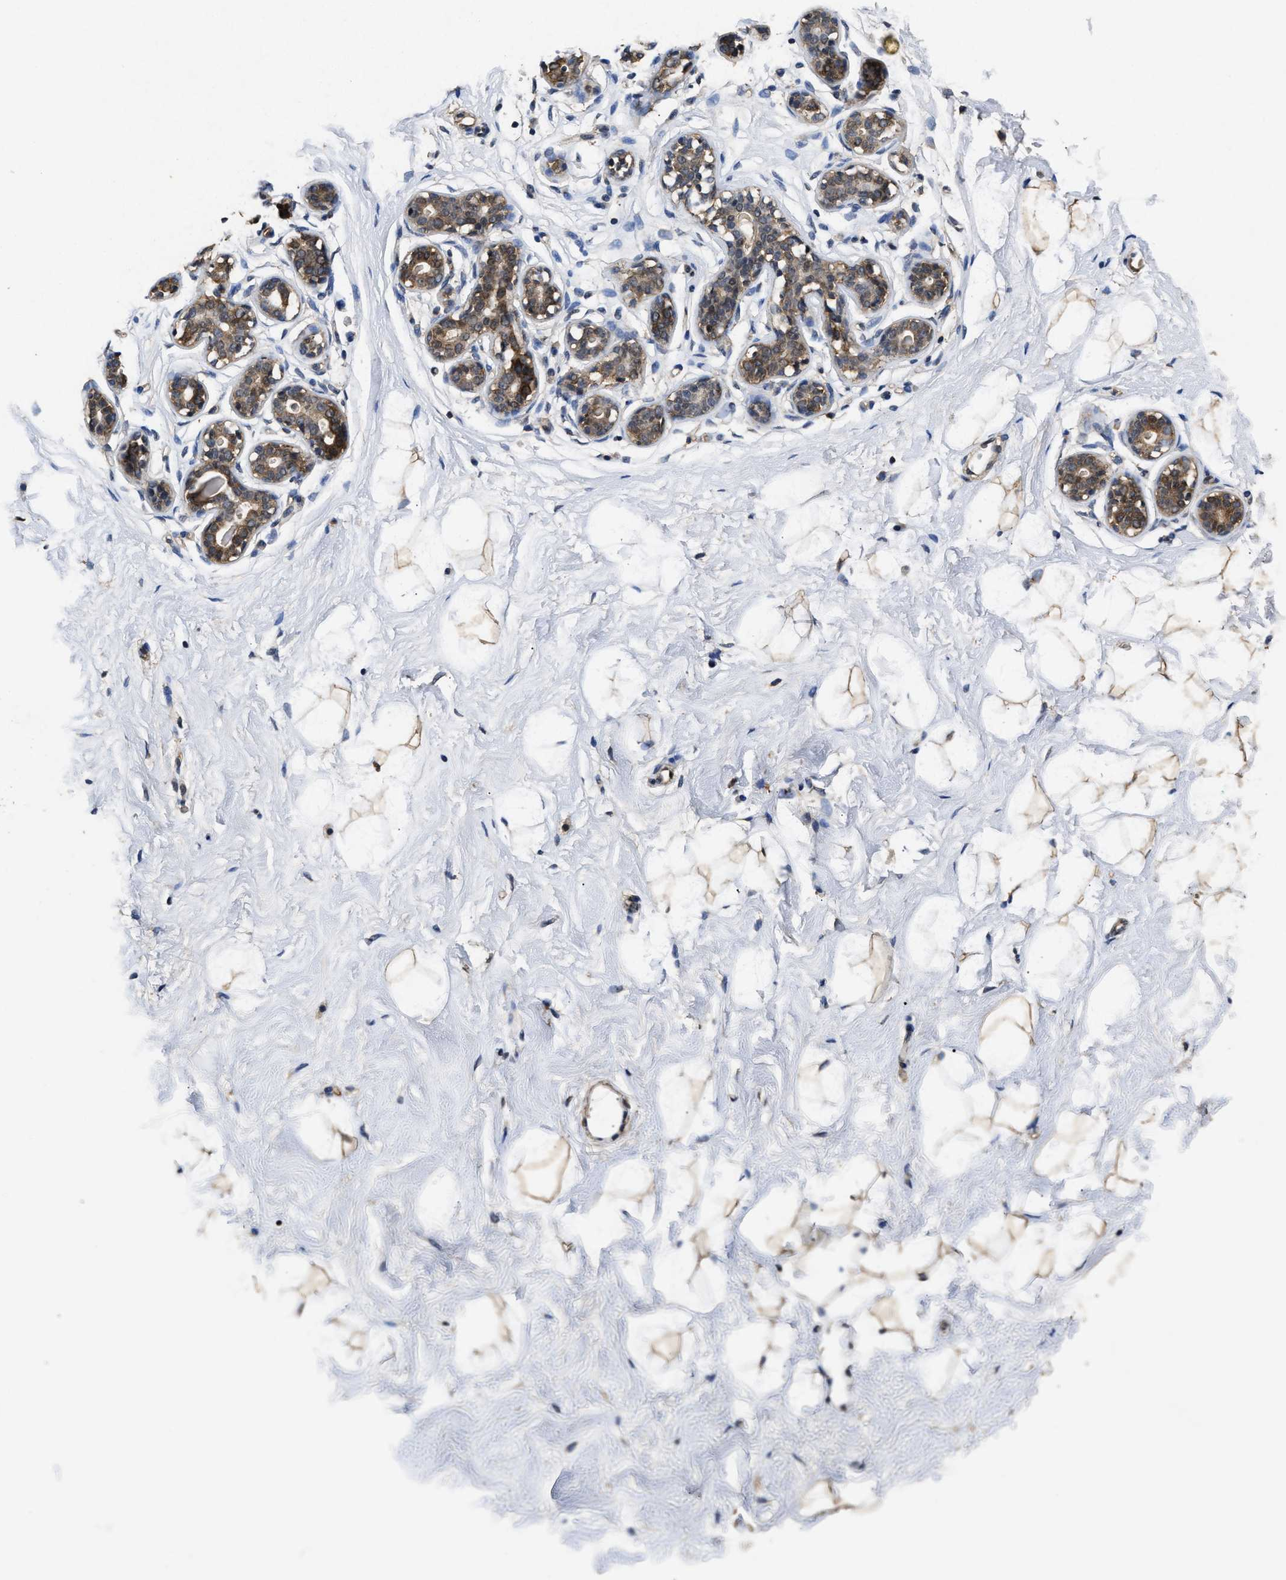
{"staining": {"intensity": "weak", "quantity": "25%-75%", "location": "cytoplasmic/membranous"}, "tissue": "breast", "cell_type": "Adipocytes", "image_type": "normal", "snomed": [{"axis": "morphology", "description": "Normal tissue, NOS"}, {"axis": "topography", "description": "Breast"}], "caption": "Breast stained with immunohistochemistry displays weak cytoplasmic/membranous expression in about 25%-75% of adipocytes. (DAB IHC with brightfield microscopy, high magnification).", "gene": "ACAT2", "patient": {"sex": "female", "age": 23}}